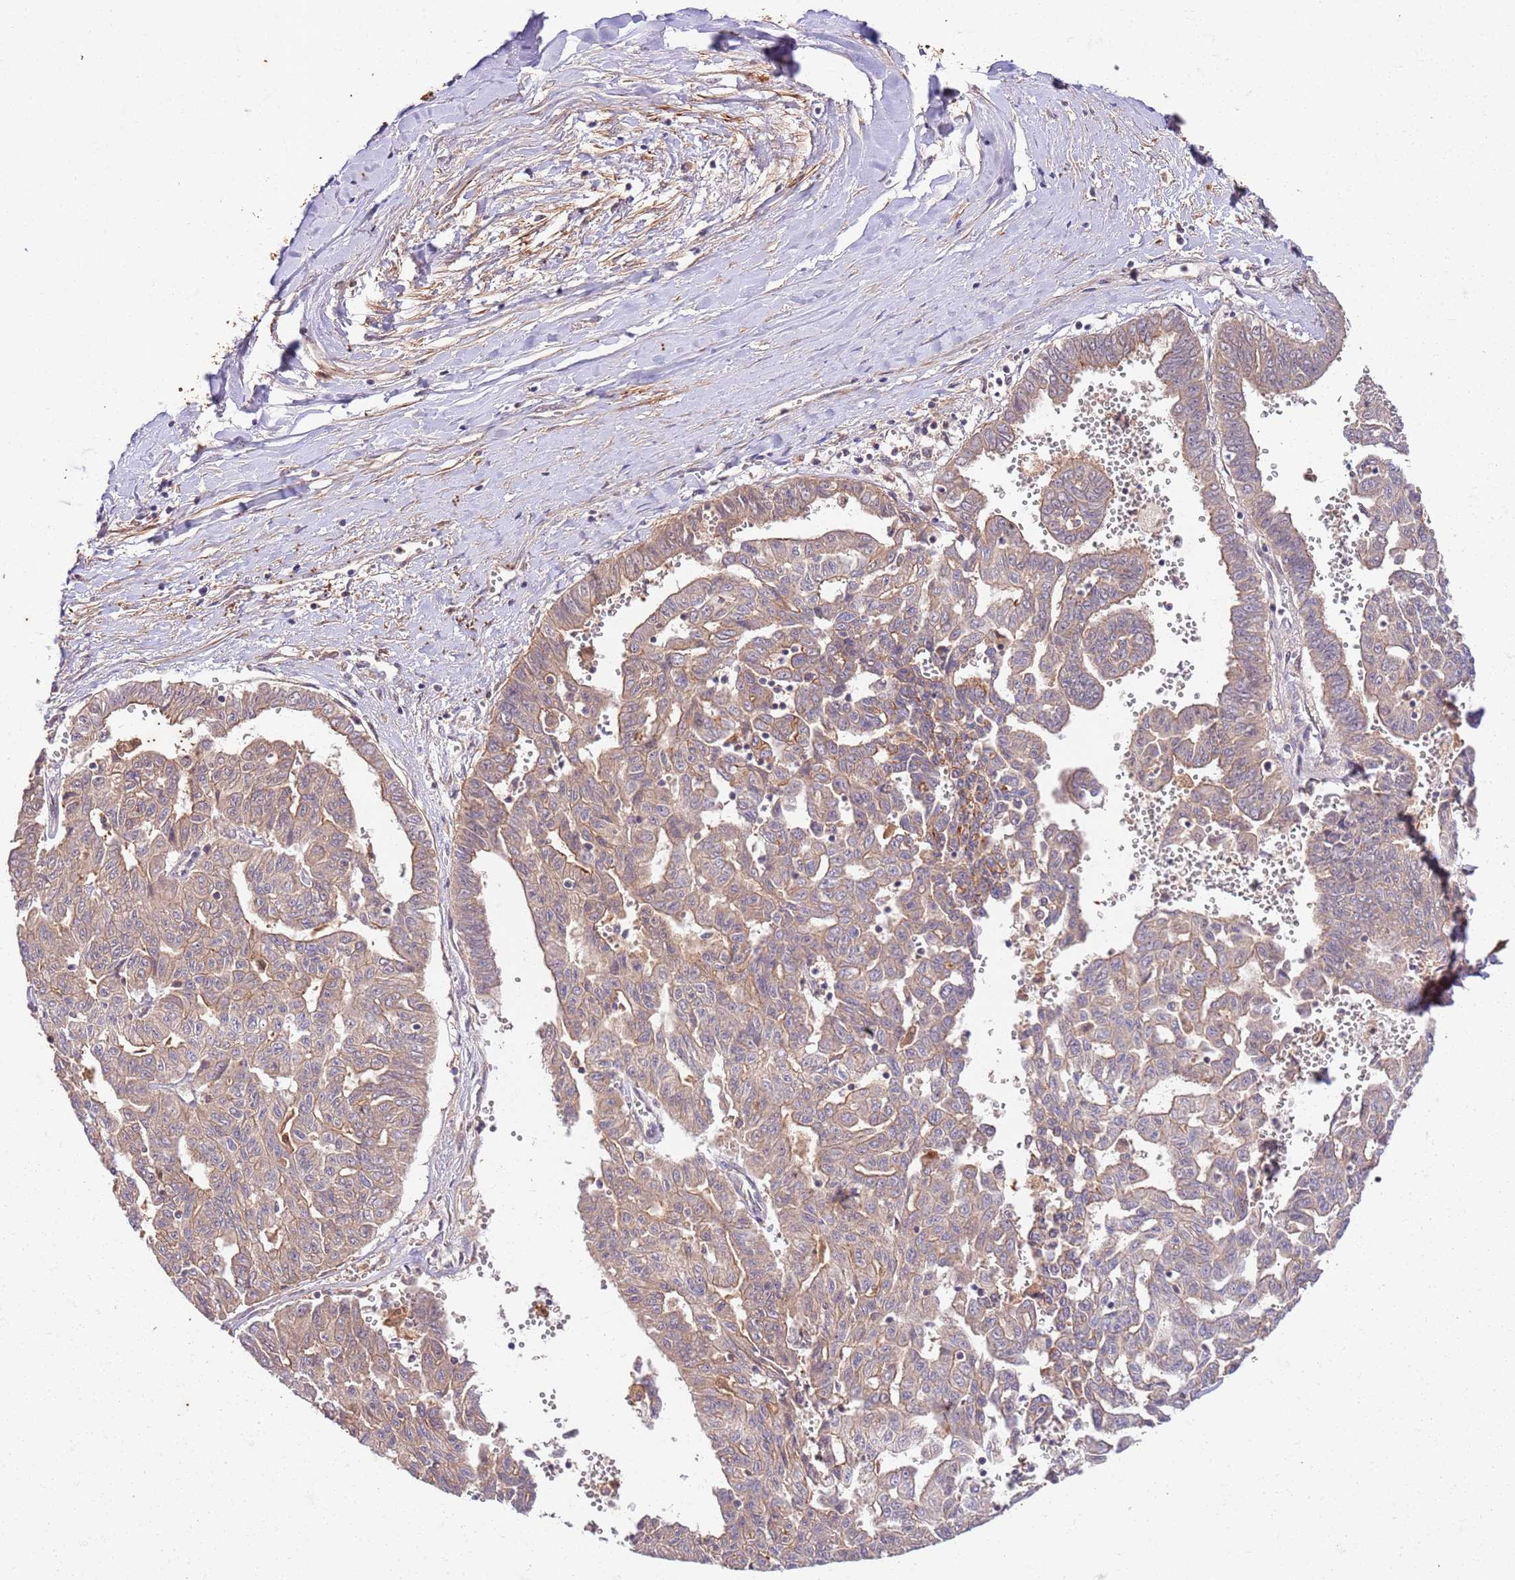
{"staining": {"intensity": "weak", "quantity": "25%-75%", "location": "cytoplasmic/membranous,nuclear"}, "tissue": "liver cancer", "cell_type": "Tumor cells", "image_type": "cancer", "snomed": [{"axis": "morphology", "description": "Cholangiocarcinoma"}, {"axis": "topography", "description": "Liver"}], "caption": "Human liver cholangiocarcinoma stained with a brown dye displays weak cytoplasmic/membranous and nuclear positive expression in approximately 25%-75% of tumor cells.", "gene": "UBE3A", "patient": {"sex": "female", "age": 77}}